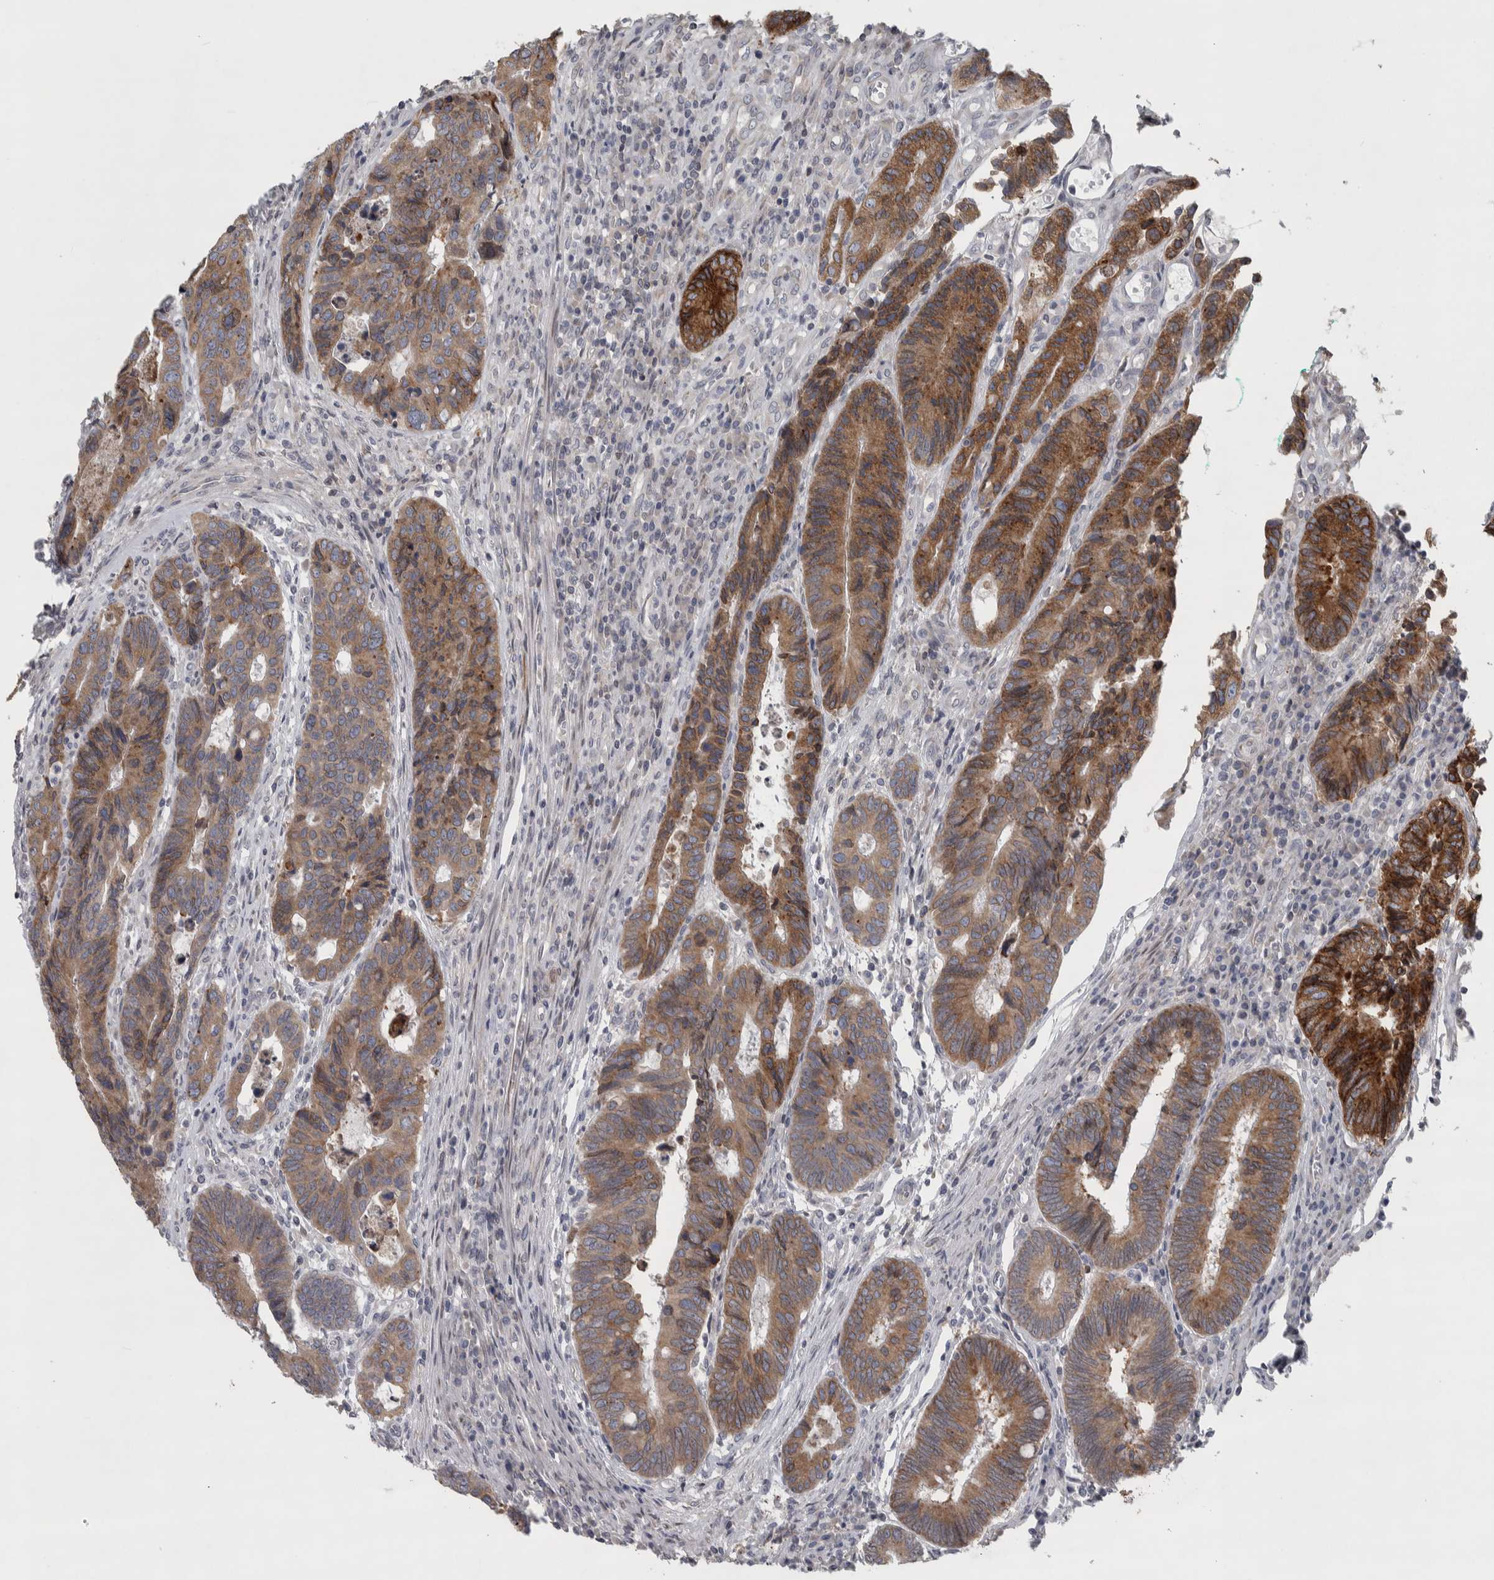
{"staining": {"intensity": "moderate", "quantity": ">75%", "location": "cytoplasmic/membranous"}, "tissue": "colorectal cancer", "cell_type": "Tumor cells", "image_type": "cancer", "snomed": [{"axis": "morphology", "description": "Adenocarcinoma, NOS"}, {"axis": "topography", "description": "Rectum"}], "caption": "This is an image of IHC staining of colorectal cancer (adenocarcinoma), which shows moderate staining in the cytoplasmic/membranous of tumor cells.", "gene": "SIGMAR1", "patient": {"sex": "male", "age": 84}}